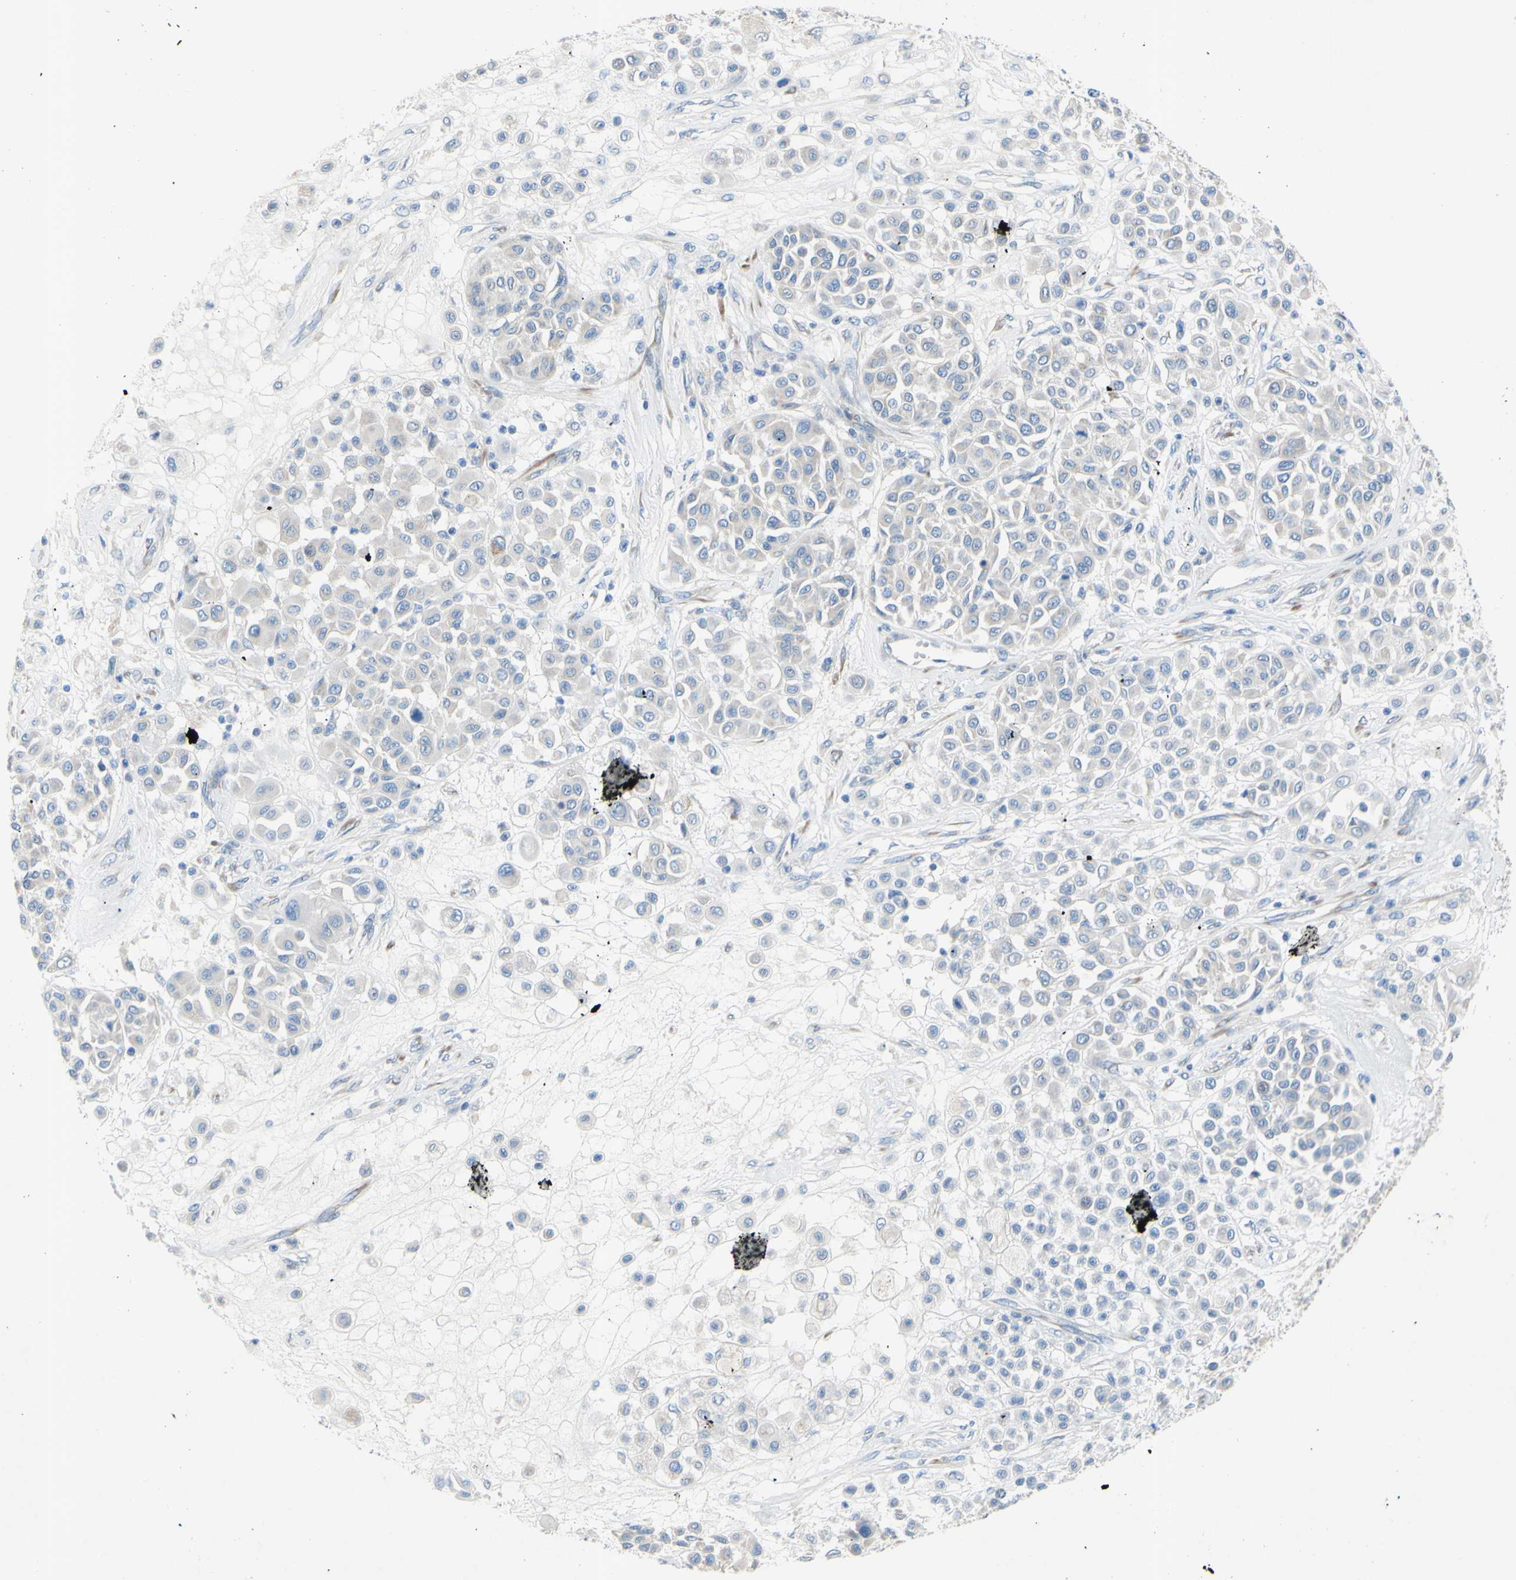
{"staining": {"intensity": "negative", "quantity": "none", "location": "none"}, "tissue": "melanoma", "cell_type": "Tumor cells", "image_type": "cancer", "snomed": [{"axis": "morphology", "description": "Malignant melanoma, Metastatic site"}, {"axis": "topography", "description": "Soft tissue"}], "caption": "High power microscopy micrograph of an immunohistochemistry (IHC) photomicrograph of malignant melanoma (metastatic site), revealing no significant expression in tumor cells.", "gene": "TMIGD2", "patient": {"sex": "male", "age": 41}}